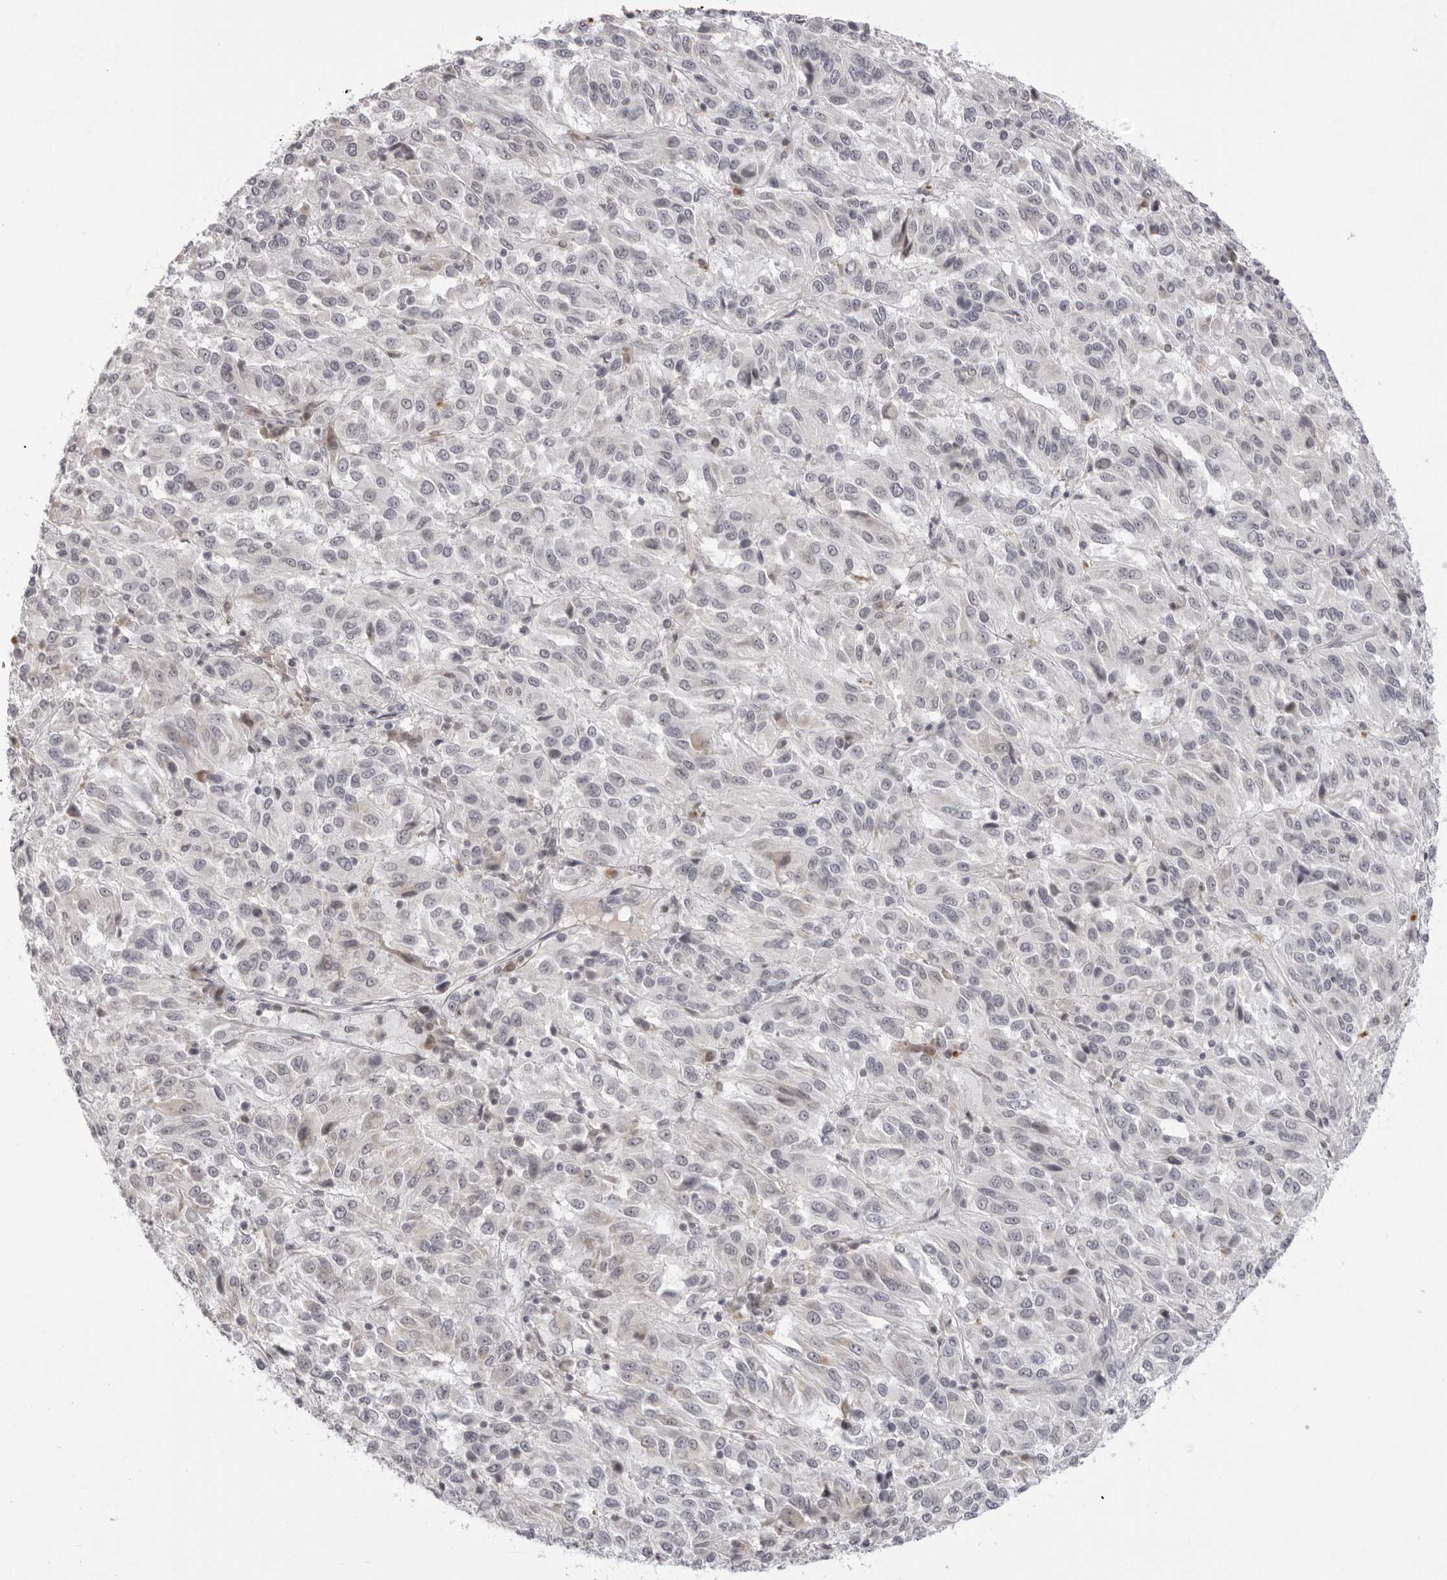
{"staining": {"intensity": "negative", "quantity": "none", "location": "none"}, "tissue": "melanoma", "cell_type": "Tumor cells", "image_type": "cancer", "snomed": [{"axis": "morphology", "description": "Malignant melanoma, Metastatic site"}, {"axis": "topography", "description": "Lung"}], "caption": "Tumor cells are negative for brown protein staining in malignant melanoma (metastatic site).", "gene": "ACP6", "patient": {"sex": "male", "age": 64}}